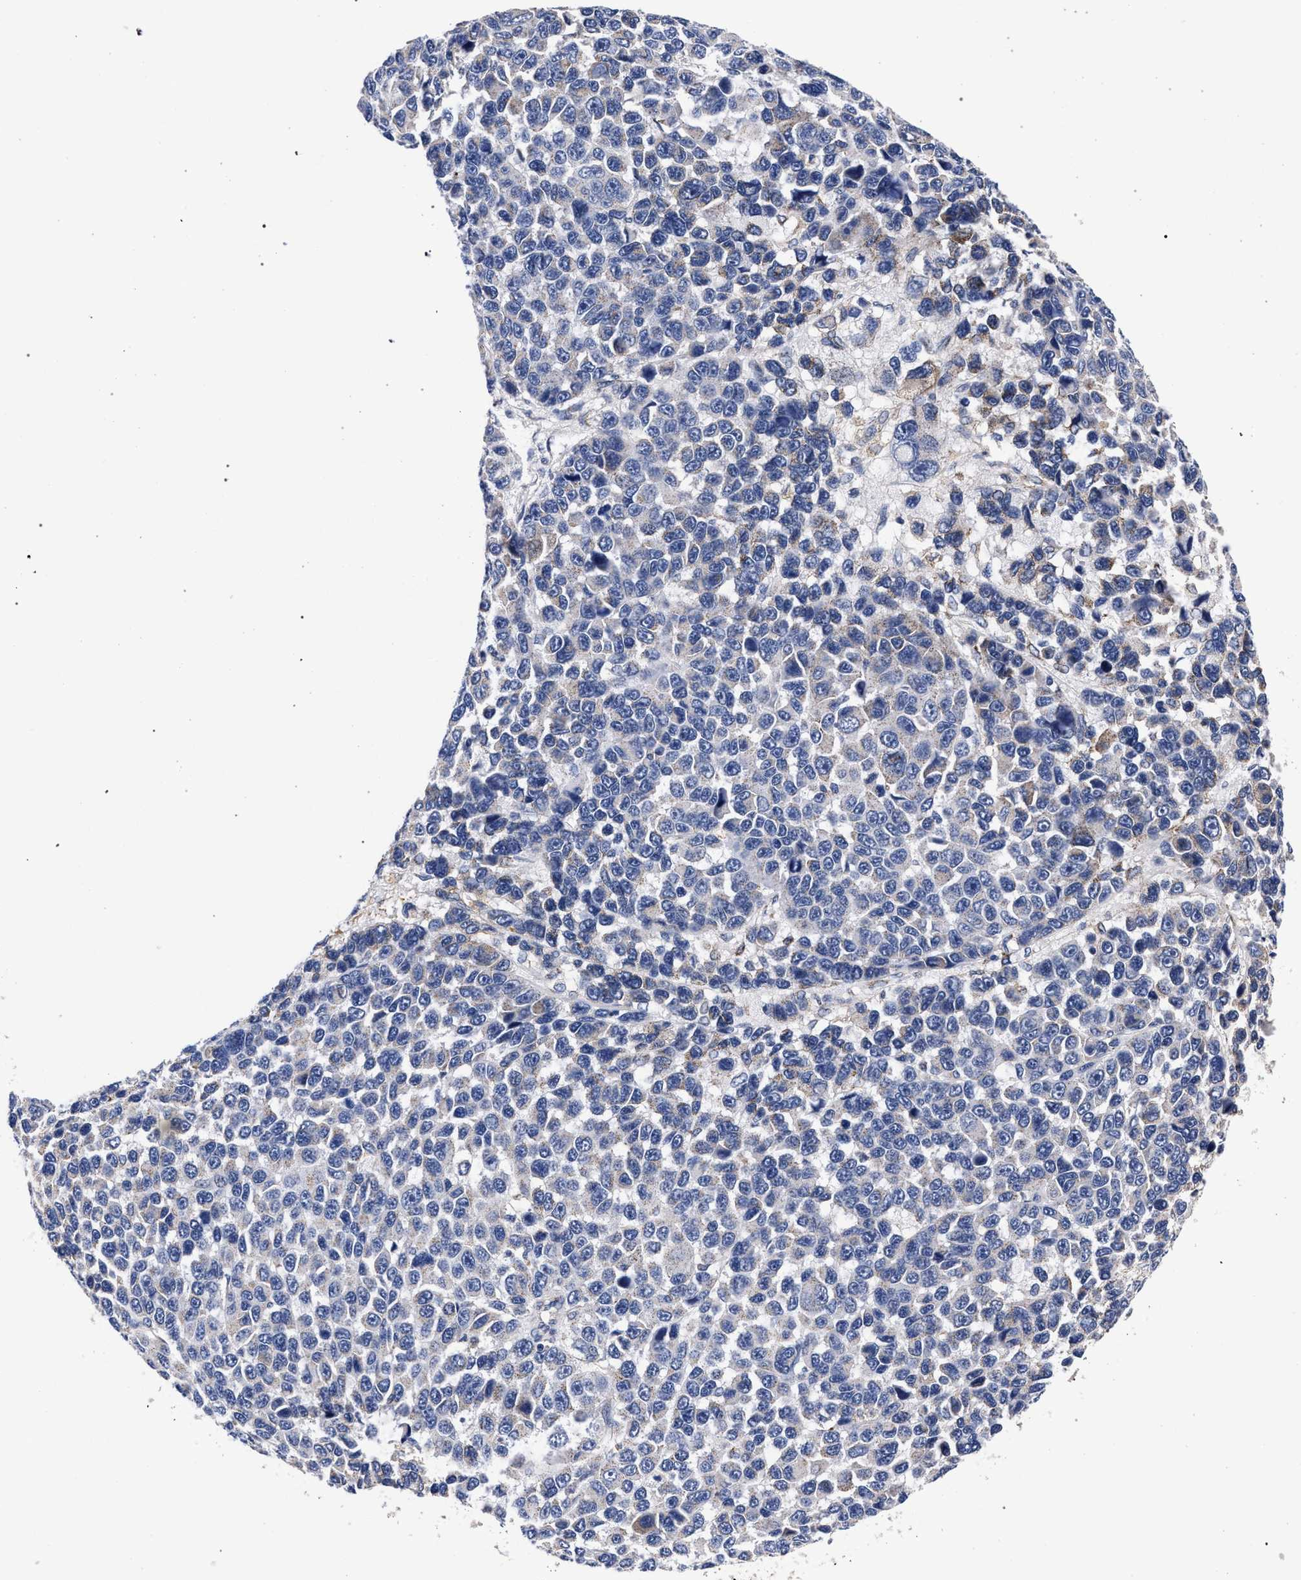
{"staining": {"intensity": "negative", "quantity": "none", "location": "none"}, "tissue": "melanoma", "cell_type": "Tumor cells", "image_type": "cancer", "snomed": [{"axis": "morphology", "description": "Malignant melanoma, NOS"}, {"axis": "topography", "description": "Skin"}], "caption": "Immunohistochemistry (IHC) photomicrograph of human malignant melanoma stained for a protein (brown), which reveals no staining in tumor cells.", "gene": "ACOX1", "patient": {"sex": "male", "age": 53}}